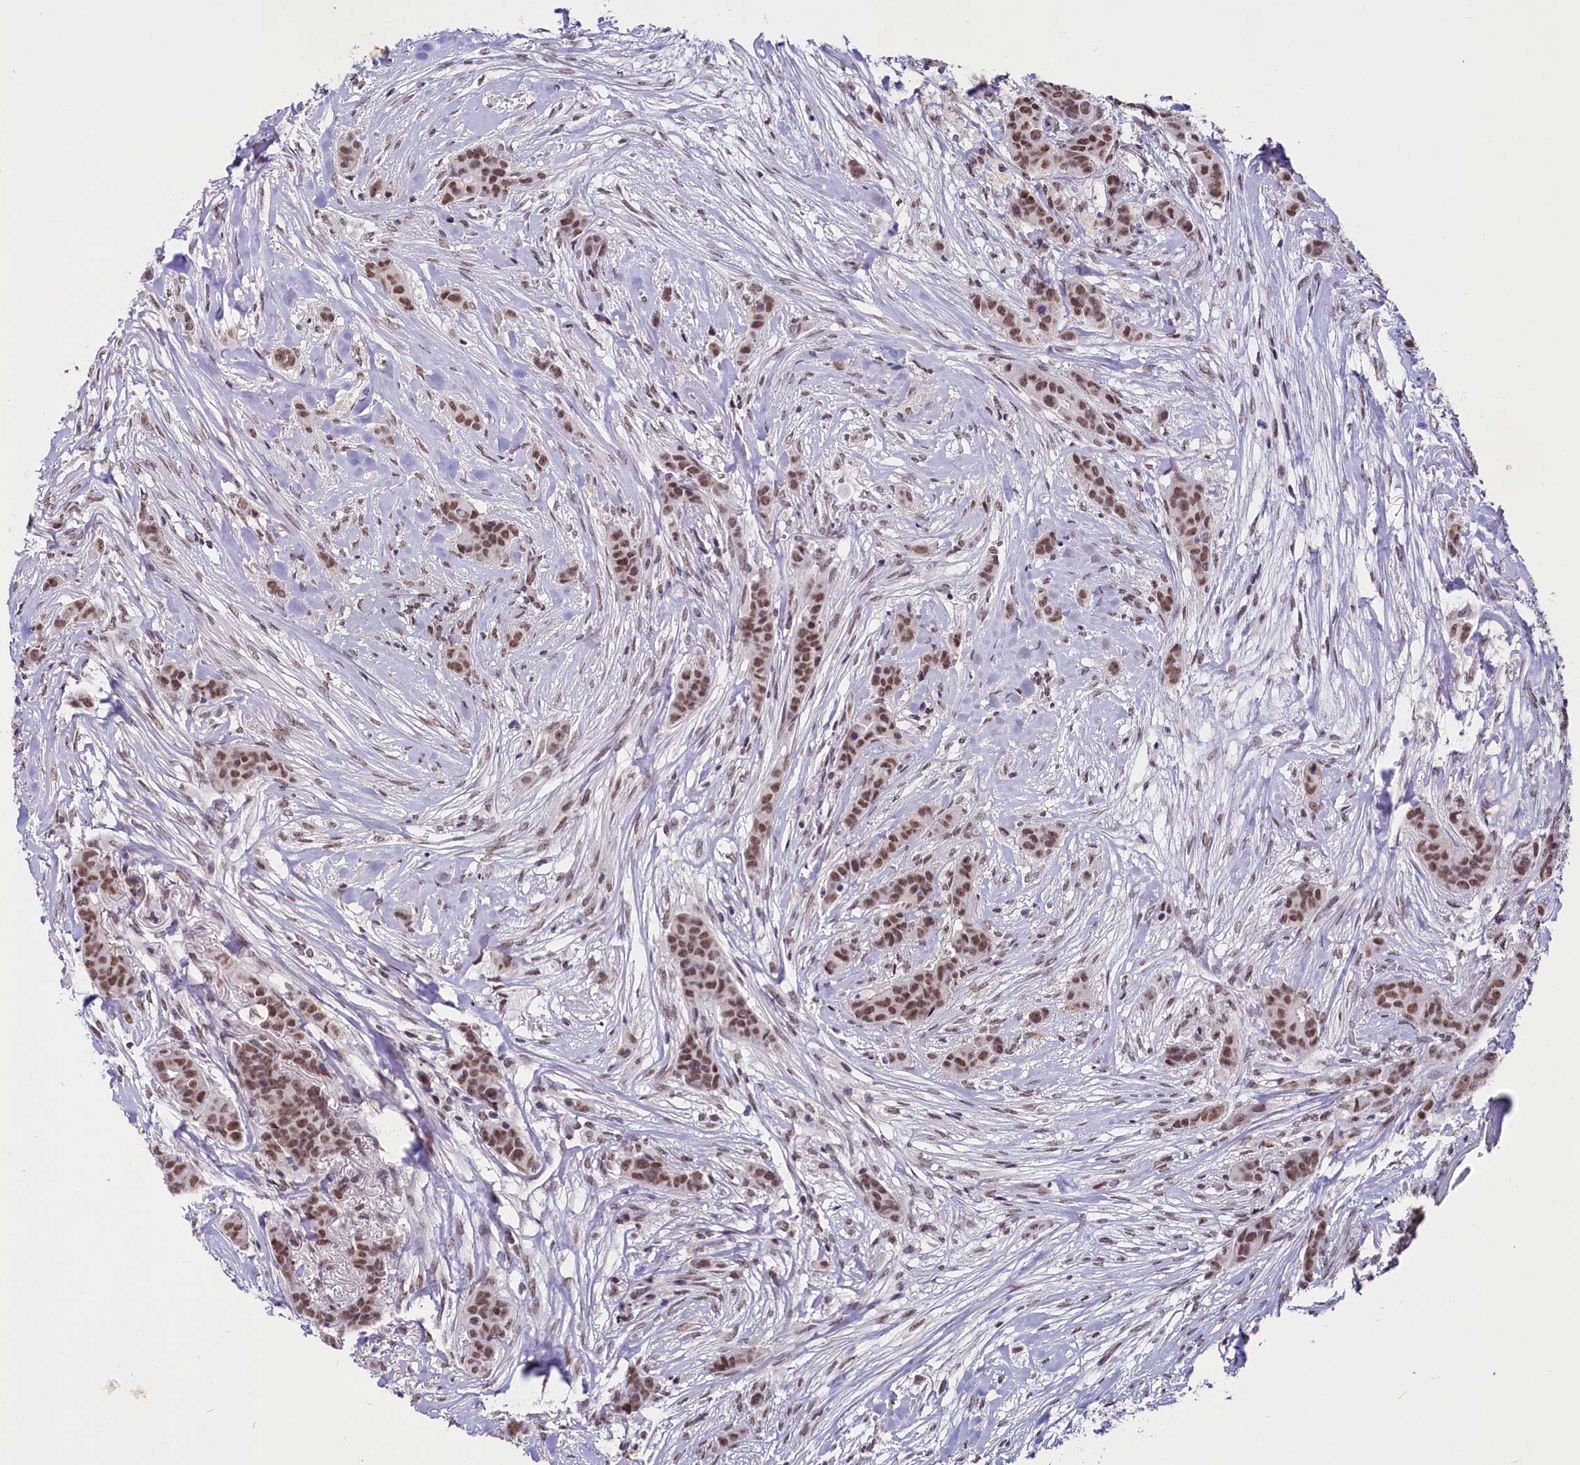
{"staining": {"intensity": "moderate", "quantity": ">75%", "location": "nuclear"}, "tissue": "breast cancer", "cell_type": "Tumor cells", "image_type": "cancer", "snomed": [{"axis": "morphology", "description": "Duct carcinoma"}, {"axis": "topography", "description": "Breast"}], "caption": "Immunohistochemical staining of human breast infiltrating ductal carcinoma exhibits moderate nuclear protein staining in approximately >75% of tumor cells.", "gene": "PARPBP", "patient": {"sex": "female", "age": 40}}